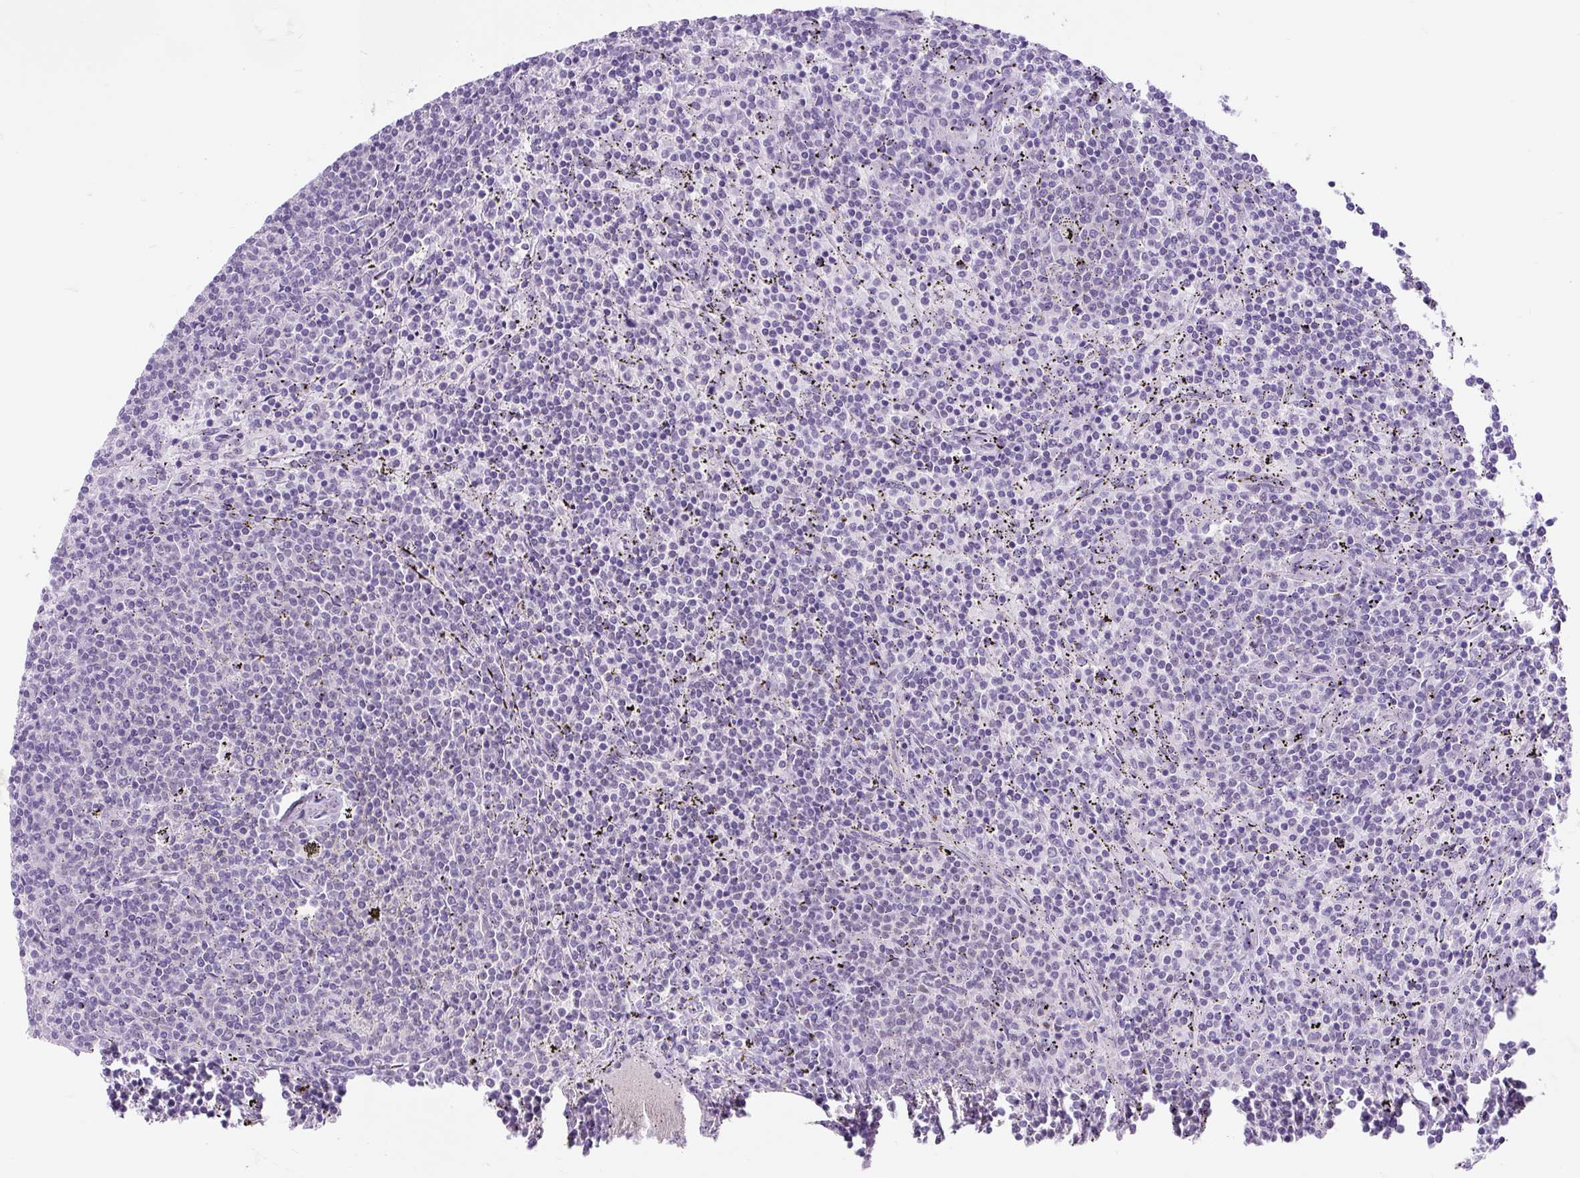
{"staining": {"intensity": "negative", "quantity": "none", "location": "none"}, "tissue": "lymphoma", "cell_type": "Tumor cells", "image_type": "cancer", "snomed": [{"axis": "morphology", "description": "Malignant lymphoma, non-Hodgkin's type, Low grade"}, {"axis": "topography", "description": "Spleen"}], "caption": "The photomicrograph displays no significant expression in tumor cells of lymphoma.", "gene": "PLCXD2", "patient": {"sex": "female", "age": 50}}